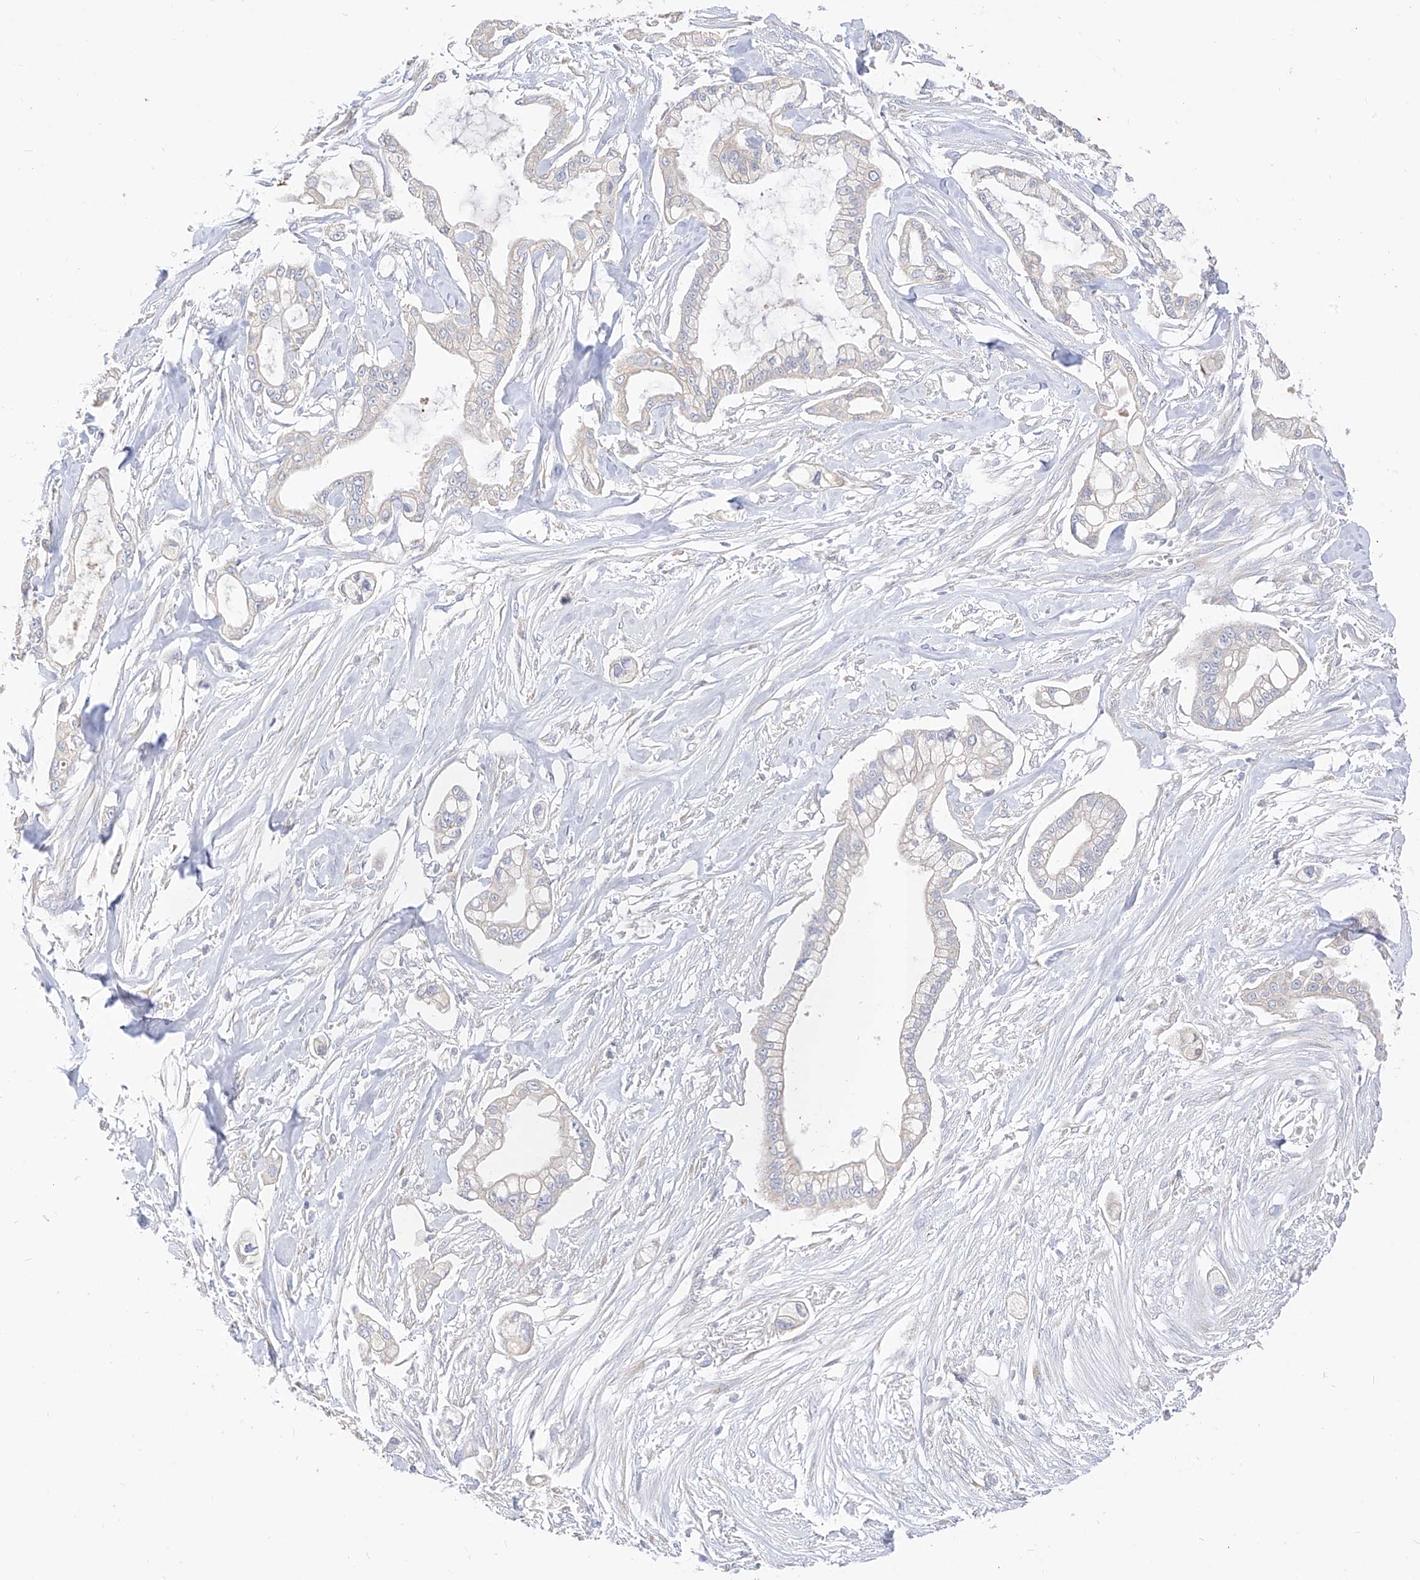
{"staining": {"intensity": "negative", "quantity": "none", "location": "none"}, "tissue": "pancreatic cancer", "cell_type": "Tumor cells", "image_type": "cancer", "snomed": [{"axis": "morphology", "description": "Adenocarcinoma, NOS"}, {"axis": "topography", "description": "Pancreas"}], "caption": "Immunohistochemistry (IHC) of human pancreatic cancer demonstrates no expression in tumor cells. (Brightfield microscopy of DAB (3,3'-diaminobenzidine) immunohistochemistry (IHC) at high magnification).", "gene": "RASA2", "patient": {"sex": "male", "age": 68}}